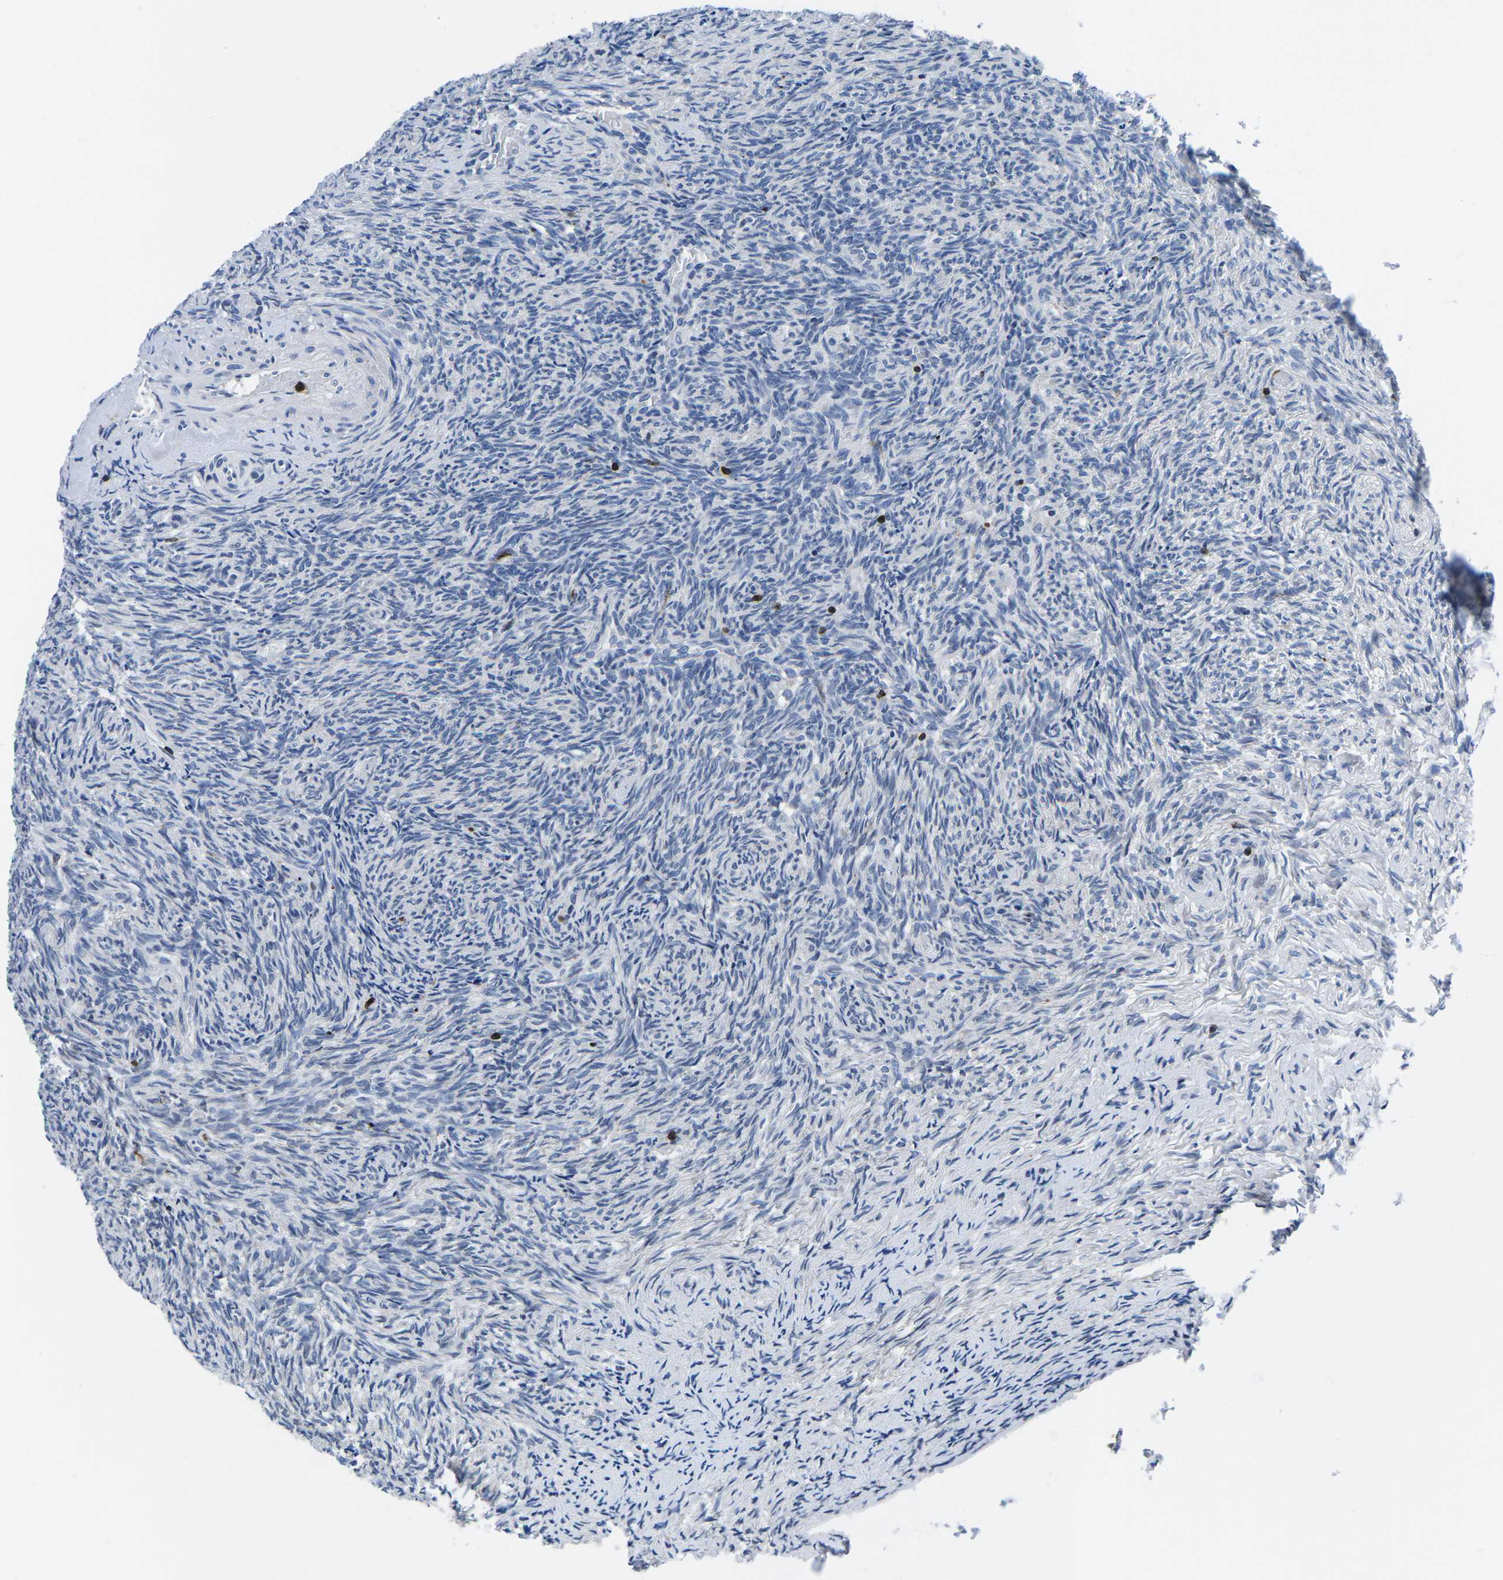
{"staining": {"intensity": "weak", "quantity": ">75%", "location": "cytoplasmic/membranous"}, "tissue": "ovary", "cell_type": "Follicle cells", "image_type": "normal", "snomed": [{"axis": "morphology", "description": "Normal tissue, NOS"}, {"axis": "topography", "description": "Ovary"}], "caption": "A histopathology image of ovary stained for a protein exhibits weak cytoplasmic/membranous brown staining in follicle cells. Immunohistochemistry (ihc) stains the protein of interest in brown and the nuclei are stained blue.", "gene": "CTSW", "patient": {"sex": "female", "age": 41}}